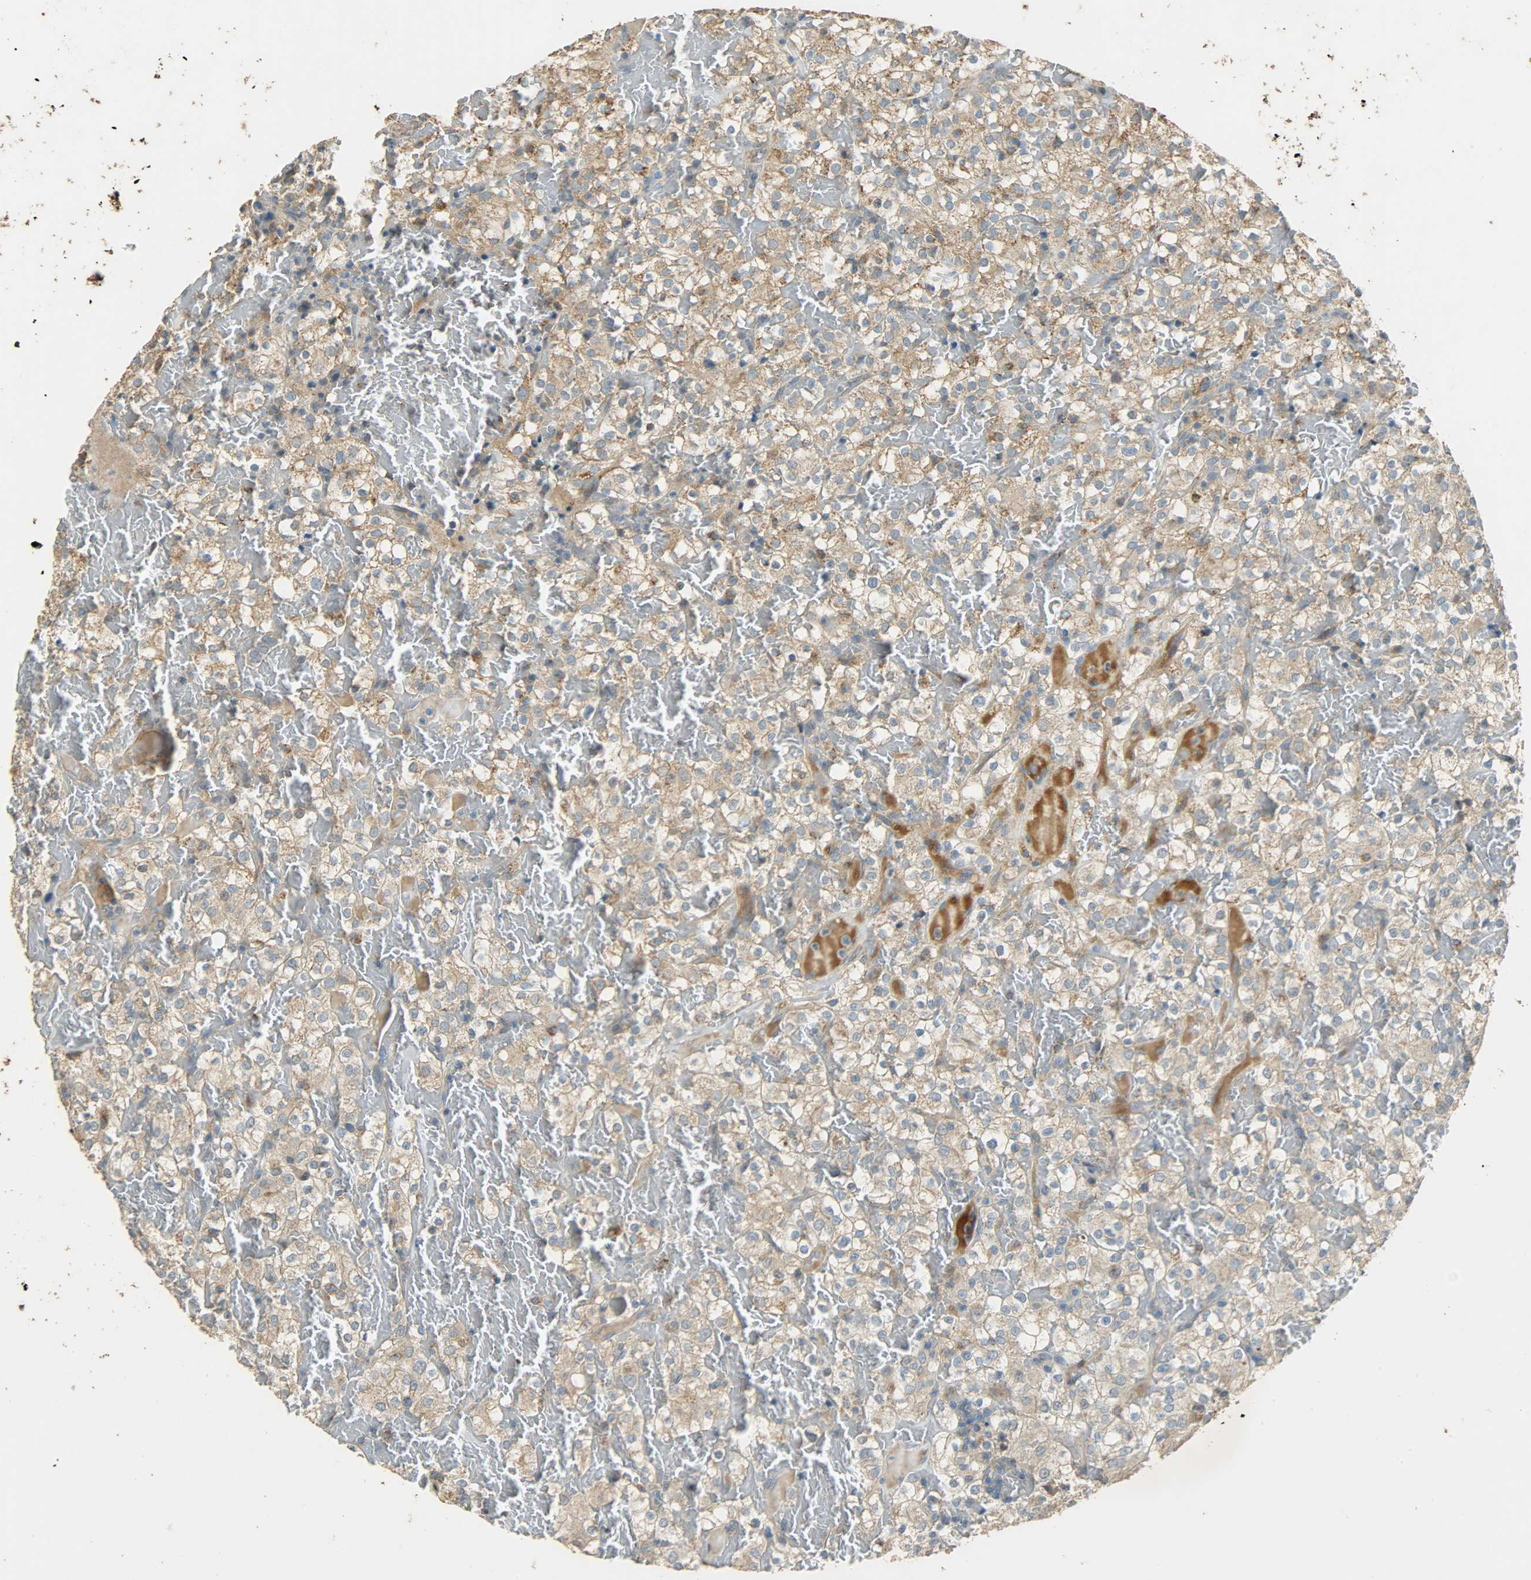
{"staining": {"intensity": "weak", "quantity": ">75%", "location": "cytoplasmic/membranous"}, "tissue": "renal cancer", "cell_type": "Tumor cells", "image_type": "cancer", "snomed": [{"axis": "morphology", "description": "Normal tissue, NOS"}, {"axis": "morphology", "description": "Adenocarcinoma, NOS"}, {"axis": "topography", "description": "Kidney"}], "caption": "The micrograph reveals immunohistochemical staining of renal cancer. There is weak cytoplasmic/membranous positivity is appreciated in about >75% of tumor cells.", "gene": "HDHD5", "patient": {"sex": "female", "age": 72}}